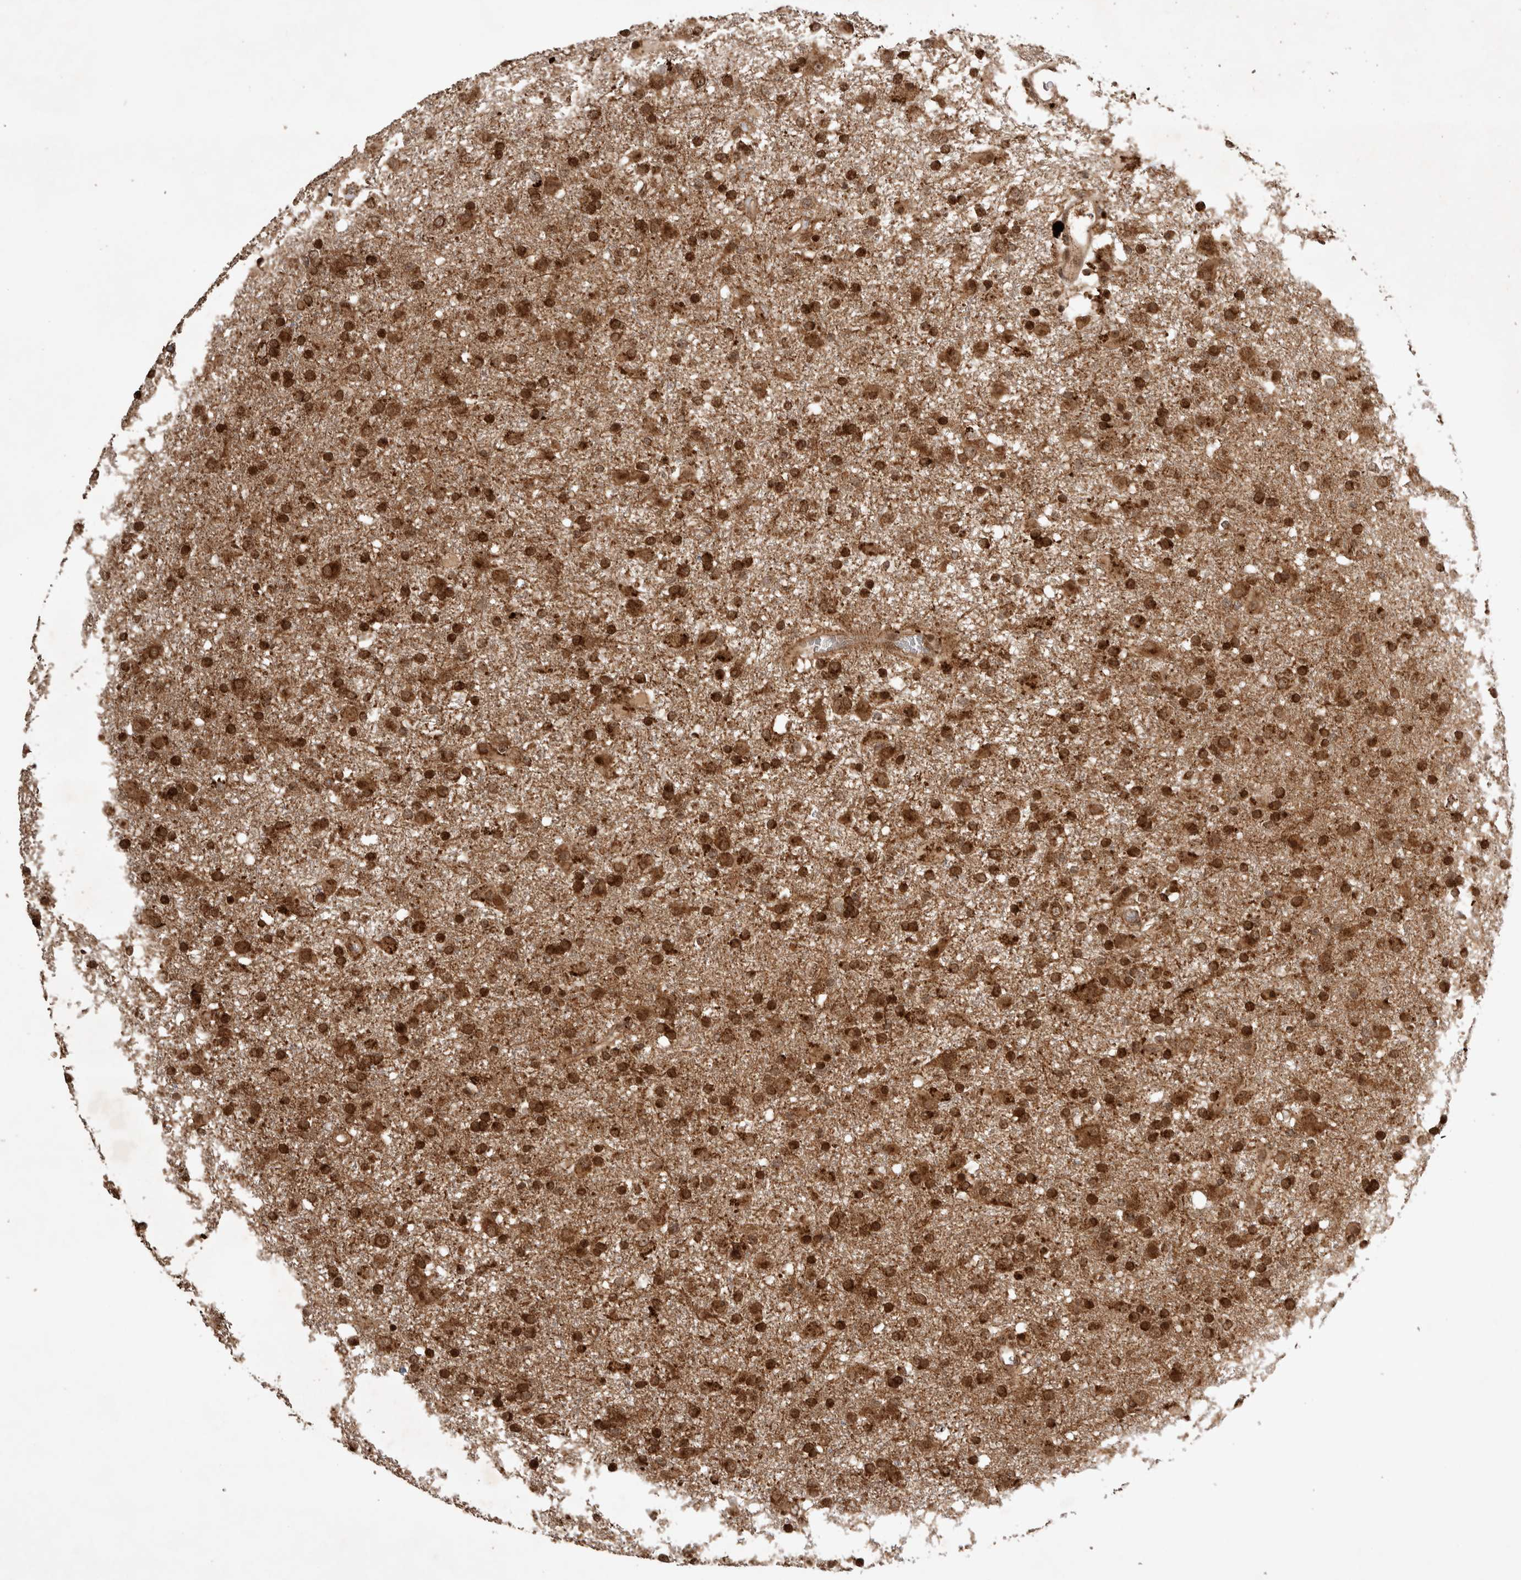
{"staining": {"intensity": "strong", "quantity": ">75%", "location": "cytoplasmic/membranous"}, "tissue": "glioma", "cell_type": "Tumor cells", "image_type": "cancer", "snomed": [{"axis": "morphology", "description": "Glioma, malignant, Low grade"}, {"axis": "topography", "description": "Brain"}], "caption": "Human low-grade glioma (malignant) stained for a protein (brown) demonstrates strong cytoplasmic/membranous positive staining in approximately >75% of tumor cells.", "gene": "FAM221A", "patient": {"sex": "male", "age": 65}}